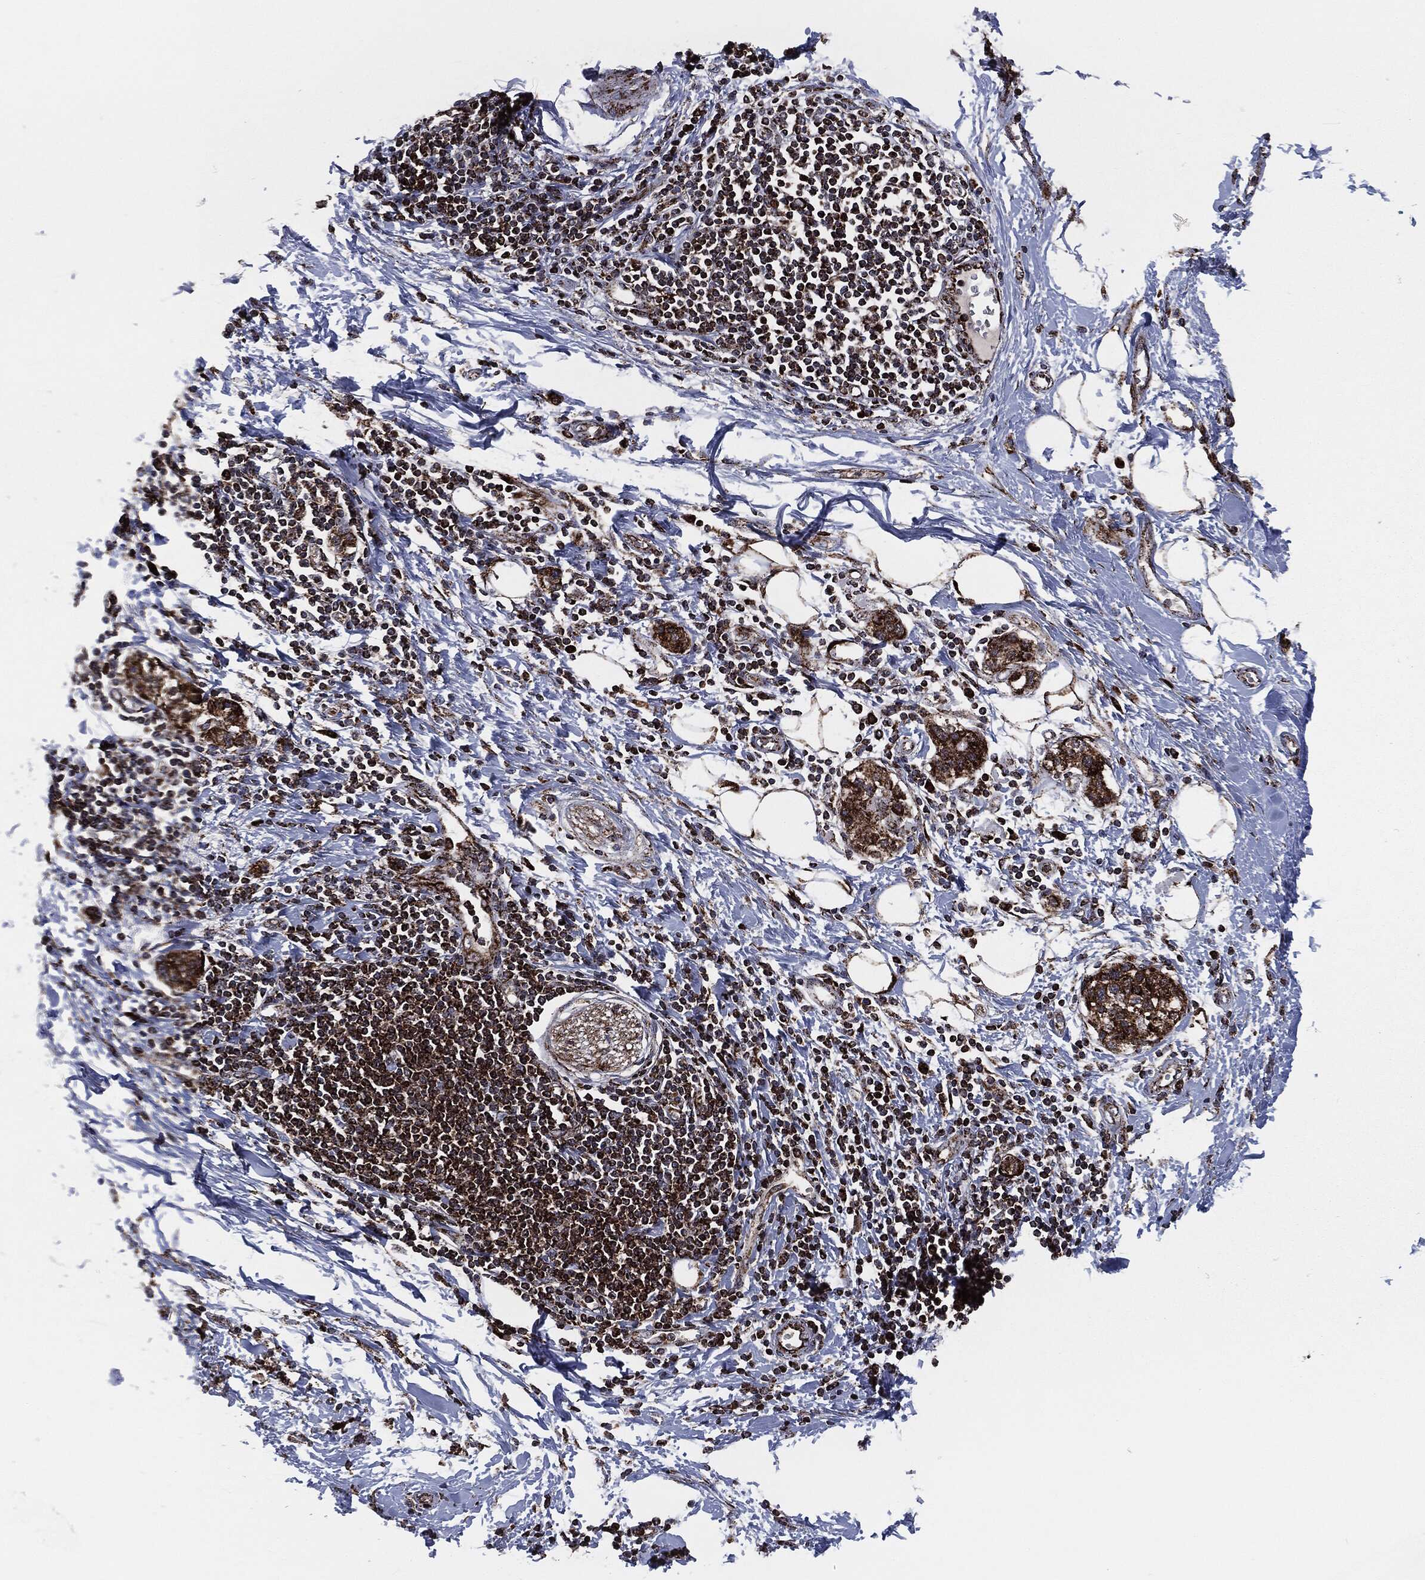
{"staining": {"intensity": "strong", "quantity": ">75%", "location": "cytoplasmic/membranous"}, "tissue": "pancreatic cancer", "cell_type": "Tumor cells", "image_type": "cancer", "snomed": [{"axis": "morphology", "description": "Normal tissue, NOS"}, {"axis": "morphology", "description": "Adenocarcinoma, NOS"}, {"axis": "topography", "description": "Pancreas"}, {"axis": "topography", "description": "Duodenum"}], "caption": "Protein analysis of pancreatic cancer (adenocarcinoma) tissue exhibits strong cytoplasmic/membranous staining in about >75% of tumor cells. Using DAB (brown) and hematoxylin (blue) stains, captured at high magnification using brightfield microscopy.", "gene": "FH", "patient": {"sex": "female", "age": 60}}